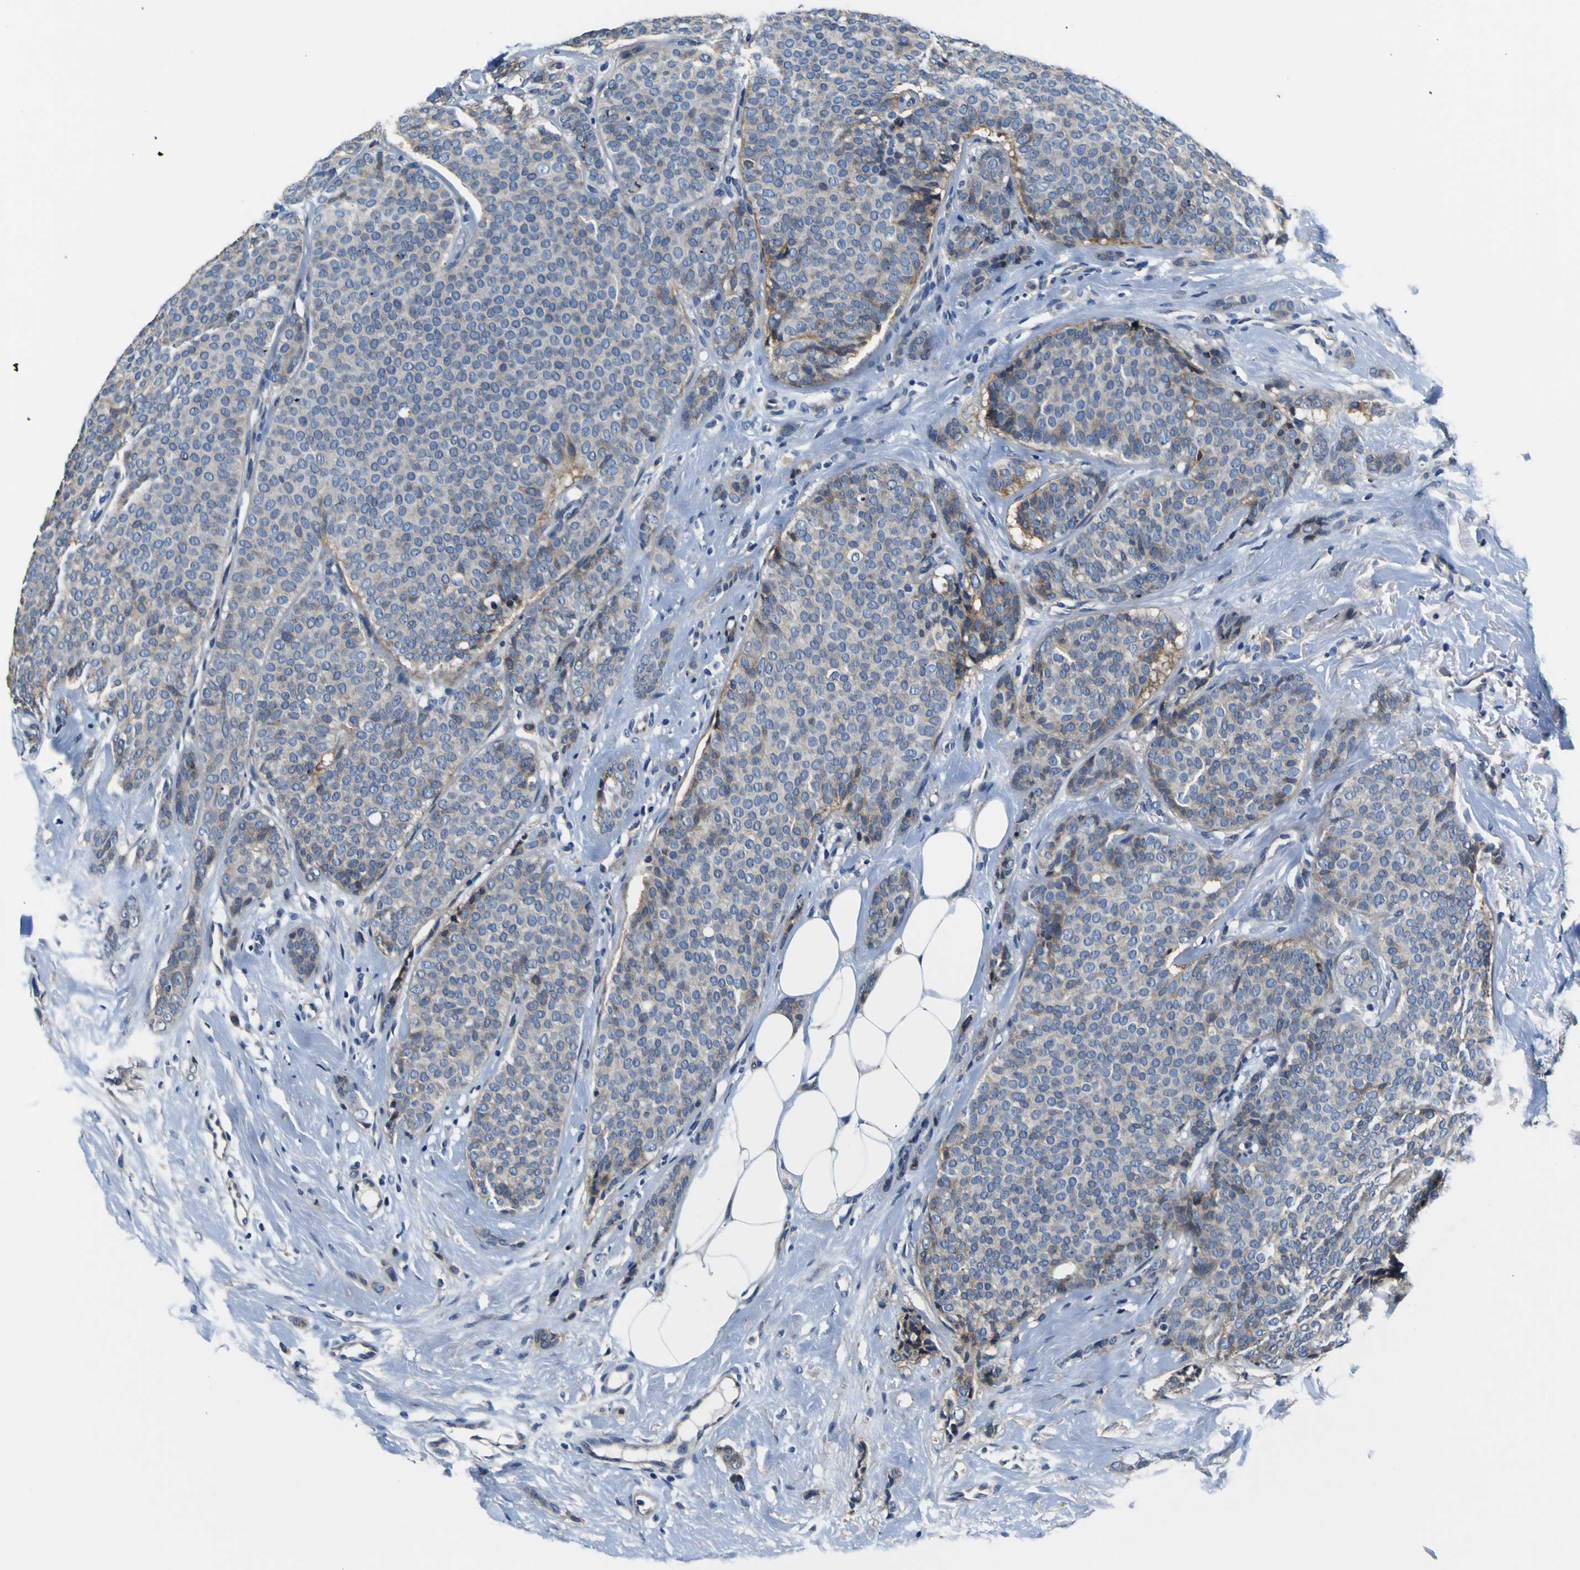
{"staining": {"intensity": "weak", "quantity": "<25%", "location": "cytoplasmic/membranous"}, "tissue": "breast cancer", "cell_type": "Tumor cells", "image_type": "cancer", "snomed": [{"axis": "morphology", "description": "Lobular carcinoma"}, {"axis": "topography", "description": "Skin"}, {"axis": "topography", "description": "Breast"}], "caption": "The micrograph exhibits no significant expression in tumor cells of breast cancer.", "gene": "EPHB4", "patient": {"sex": "female", "age": 46}}